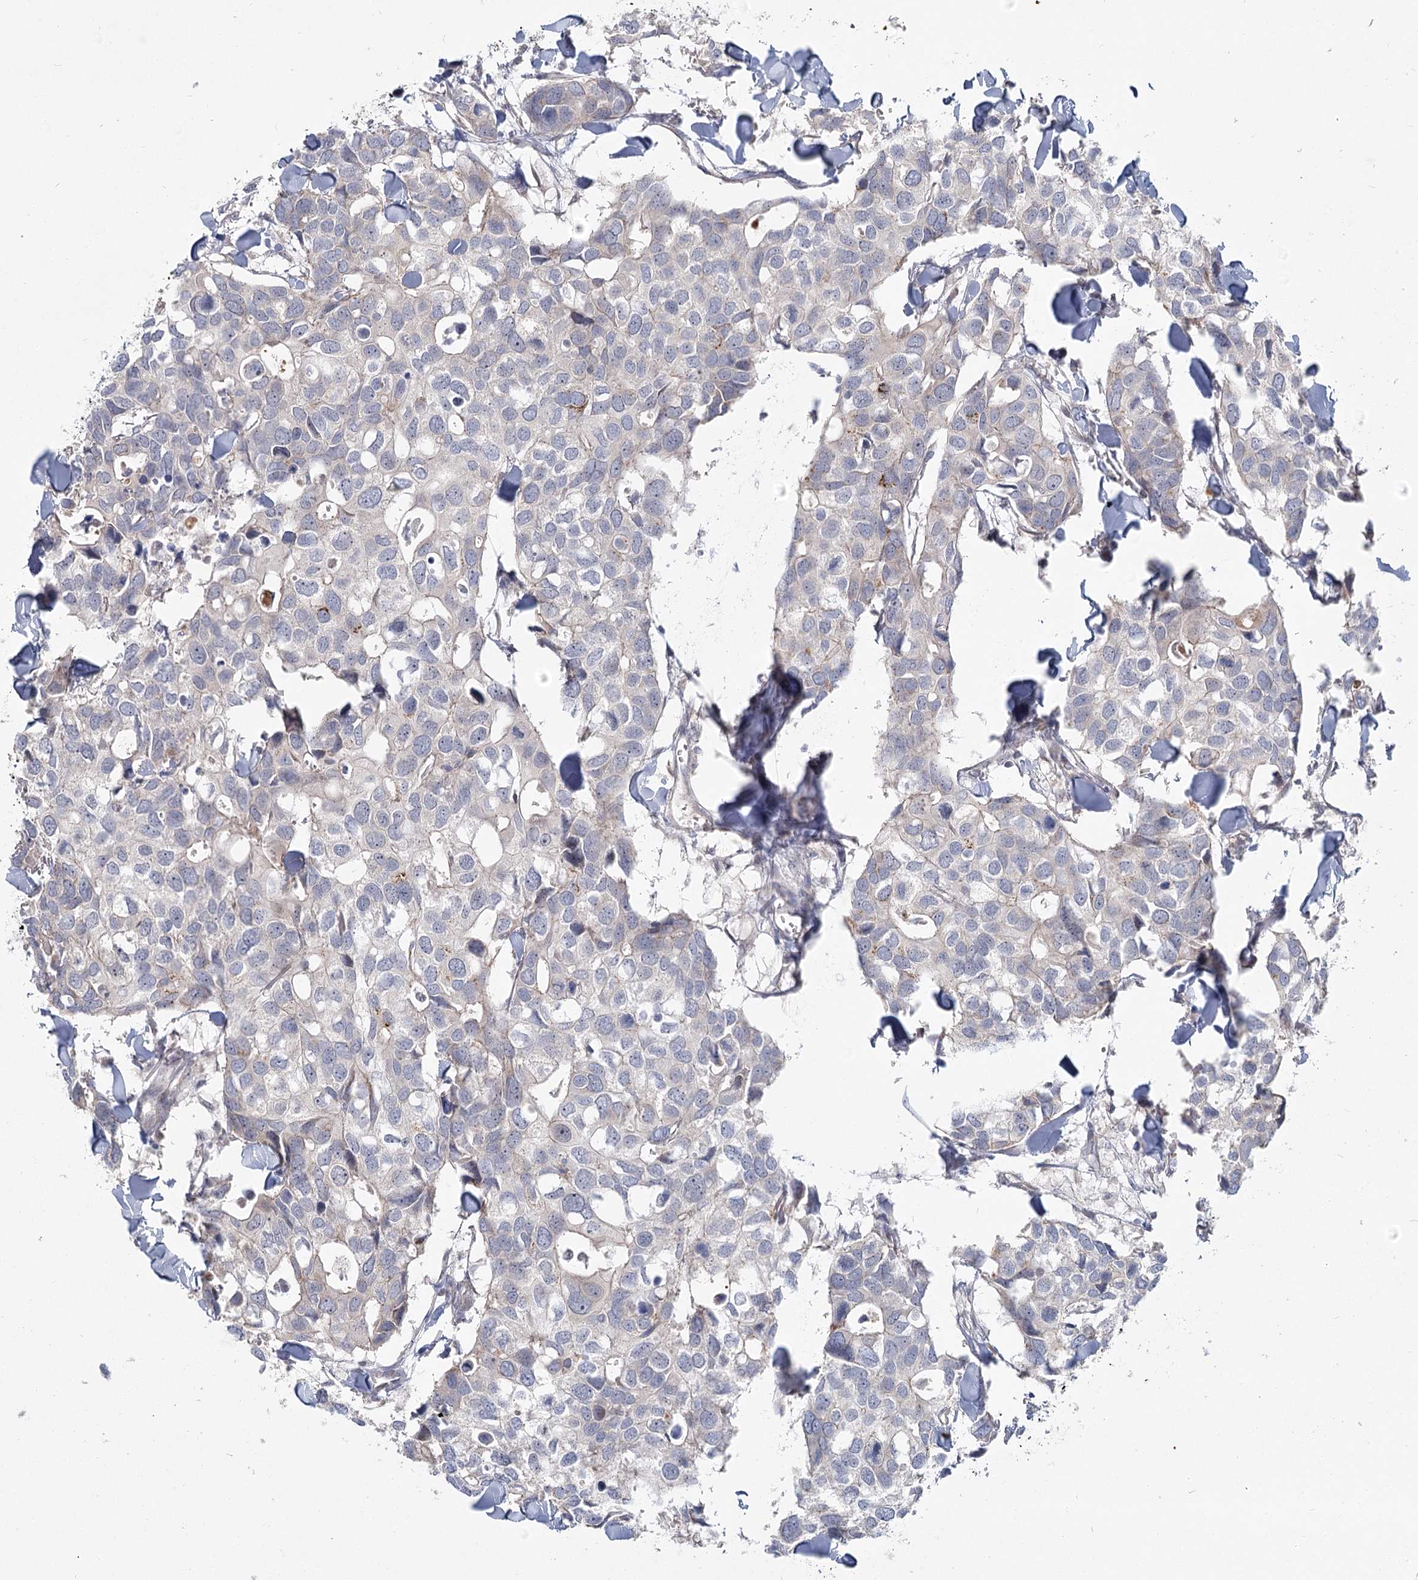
{"staining": {"intensity": "negative", "quantity": "none", "location": "none"}, "tissue": "breast cancer", "cell_type": "Tumor cells", "image_type": "cancer", "snomed": [{"axis": "morphology", "description": "Duct carcinoma"}, {"axis": "topography", "description": "Breast"}], "caption": "High power microscopy micrograph of an immunohistochemistry micrograph of invasive ductal carcinoma (breast), revealing no significant positivity in tumor cells.", "gene": "SPINK13", "patient": {"sex": "female", "age": 83}}